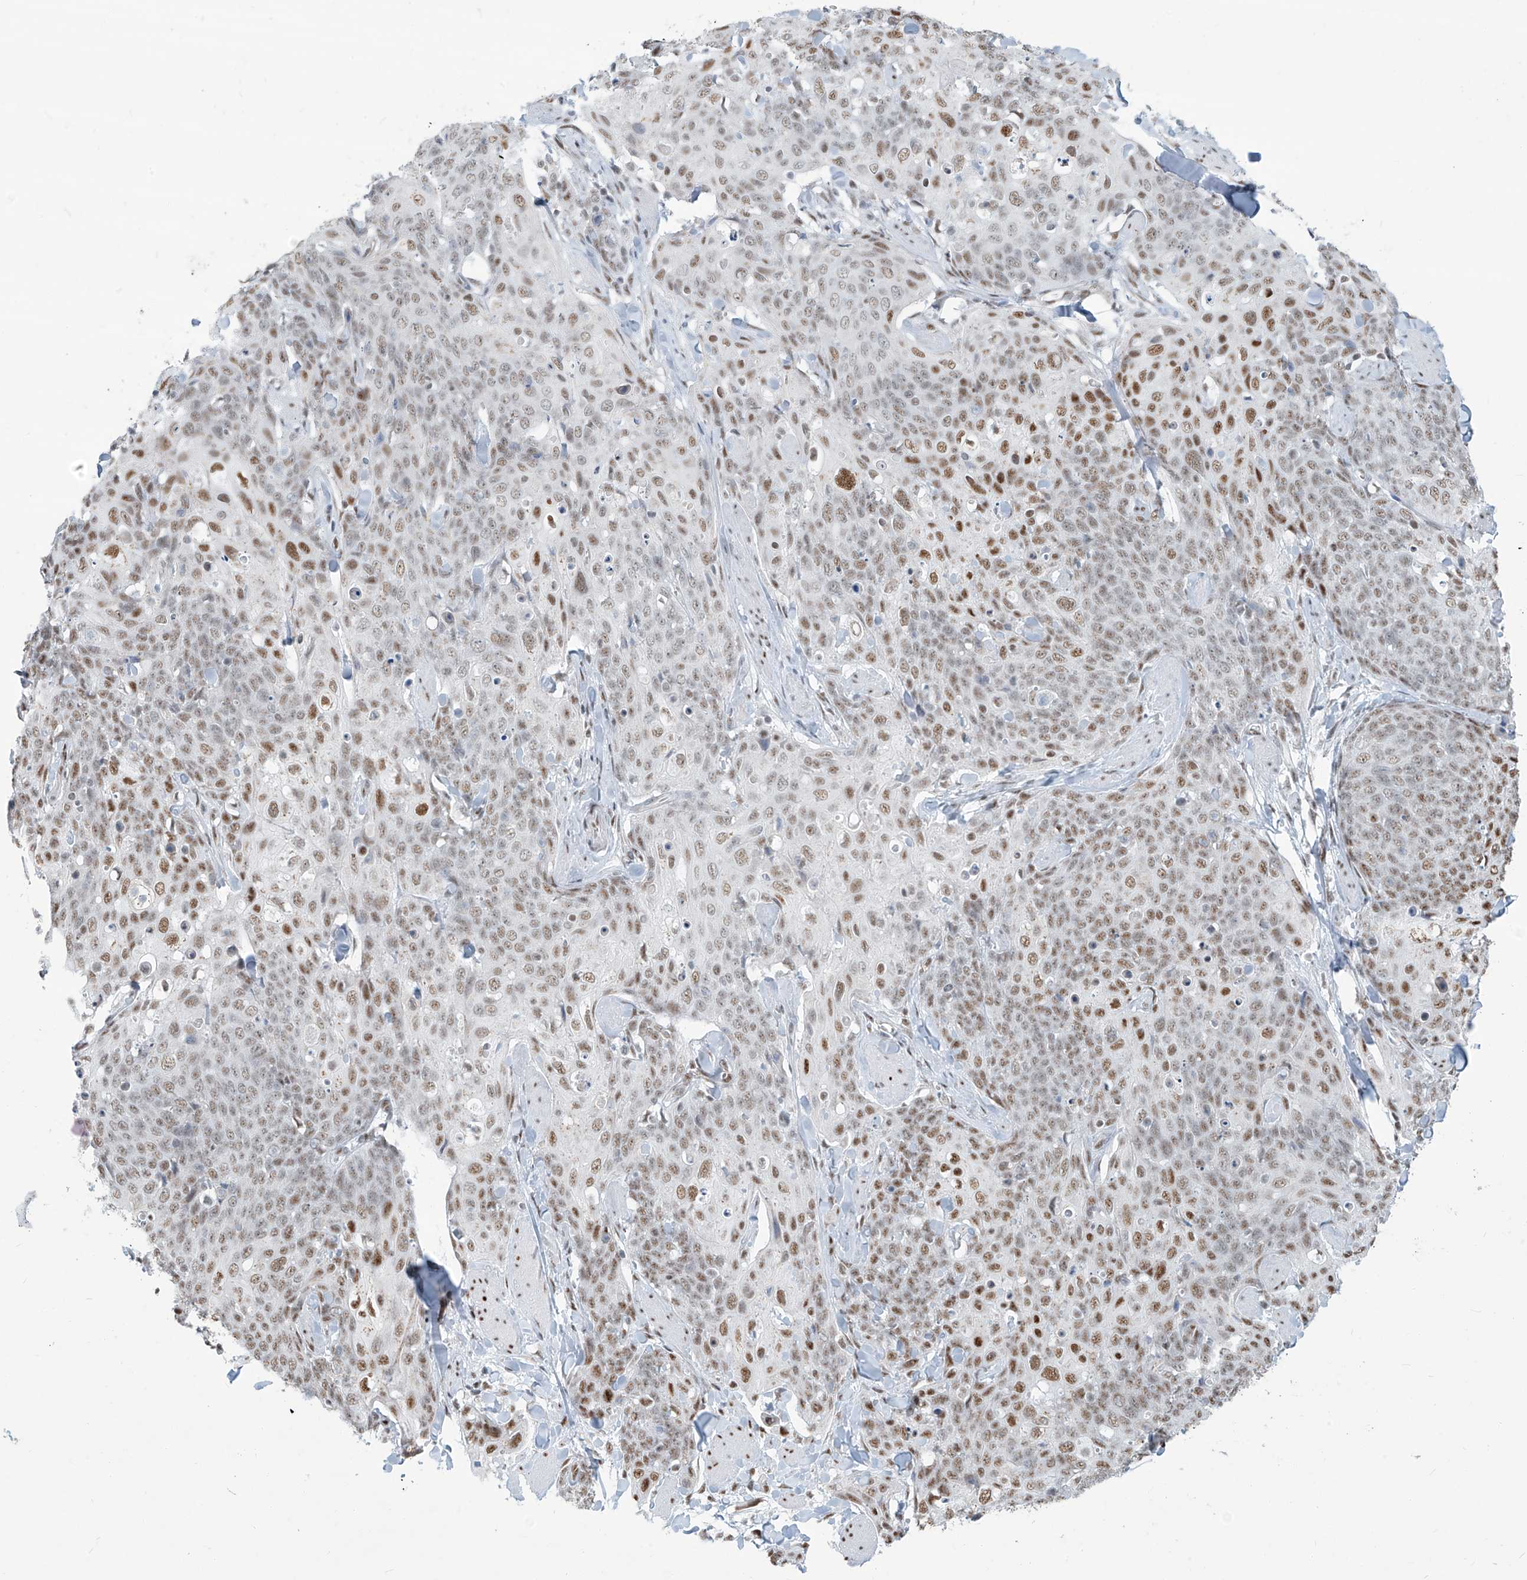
{"staining": {"intensity": "moderate", "quantity": ">75%", "location": "nuclear"}, "tissue": "skin cancer", "cell_type": "Tumor cells", "image_type": "cancer", "snomed": [{"axis": "morphology", "description": "Squamous cell carcinoma, NOS"}, {"axis": "topography", "description": "Skin"}, {"axis": "topography", "description": "Vulva"}], "caption": "Skin squamous cell carcinoma stained for a protein demonstrates moderate nuclear positivity in tumor cells. Ihc stains the protein in brown and the nuclei are stained blue.", "gene": "SARNP", "patient": {"sex": "female", "age": 85}}